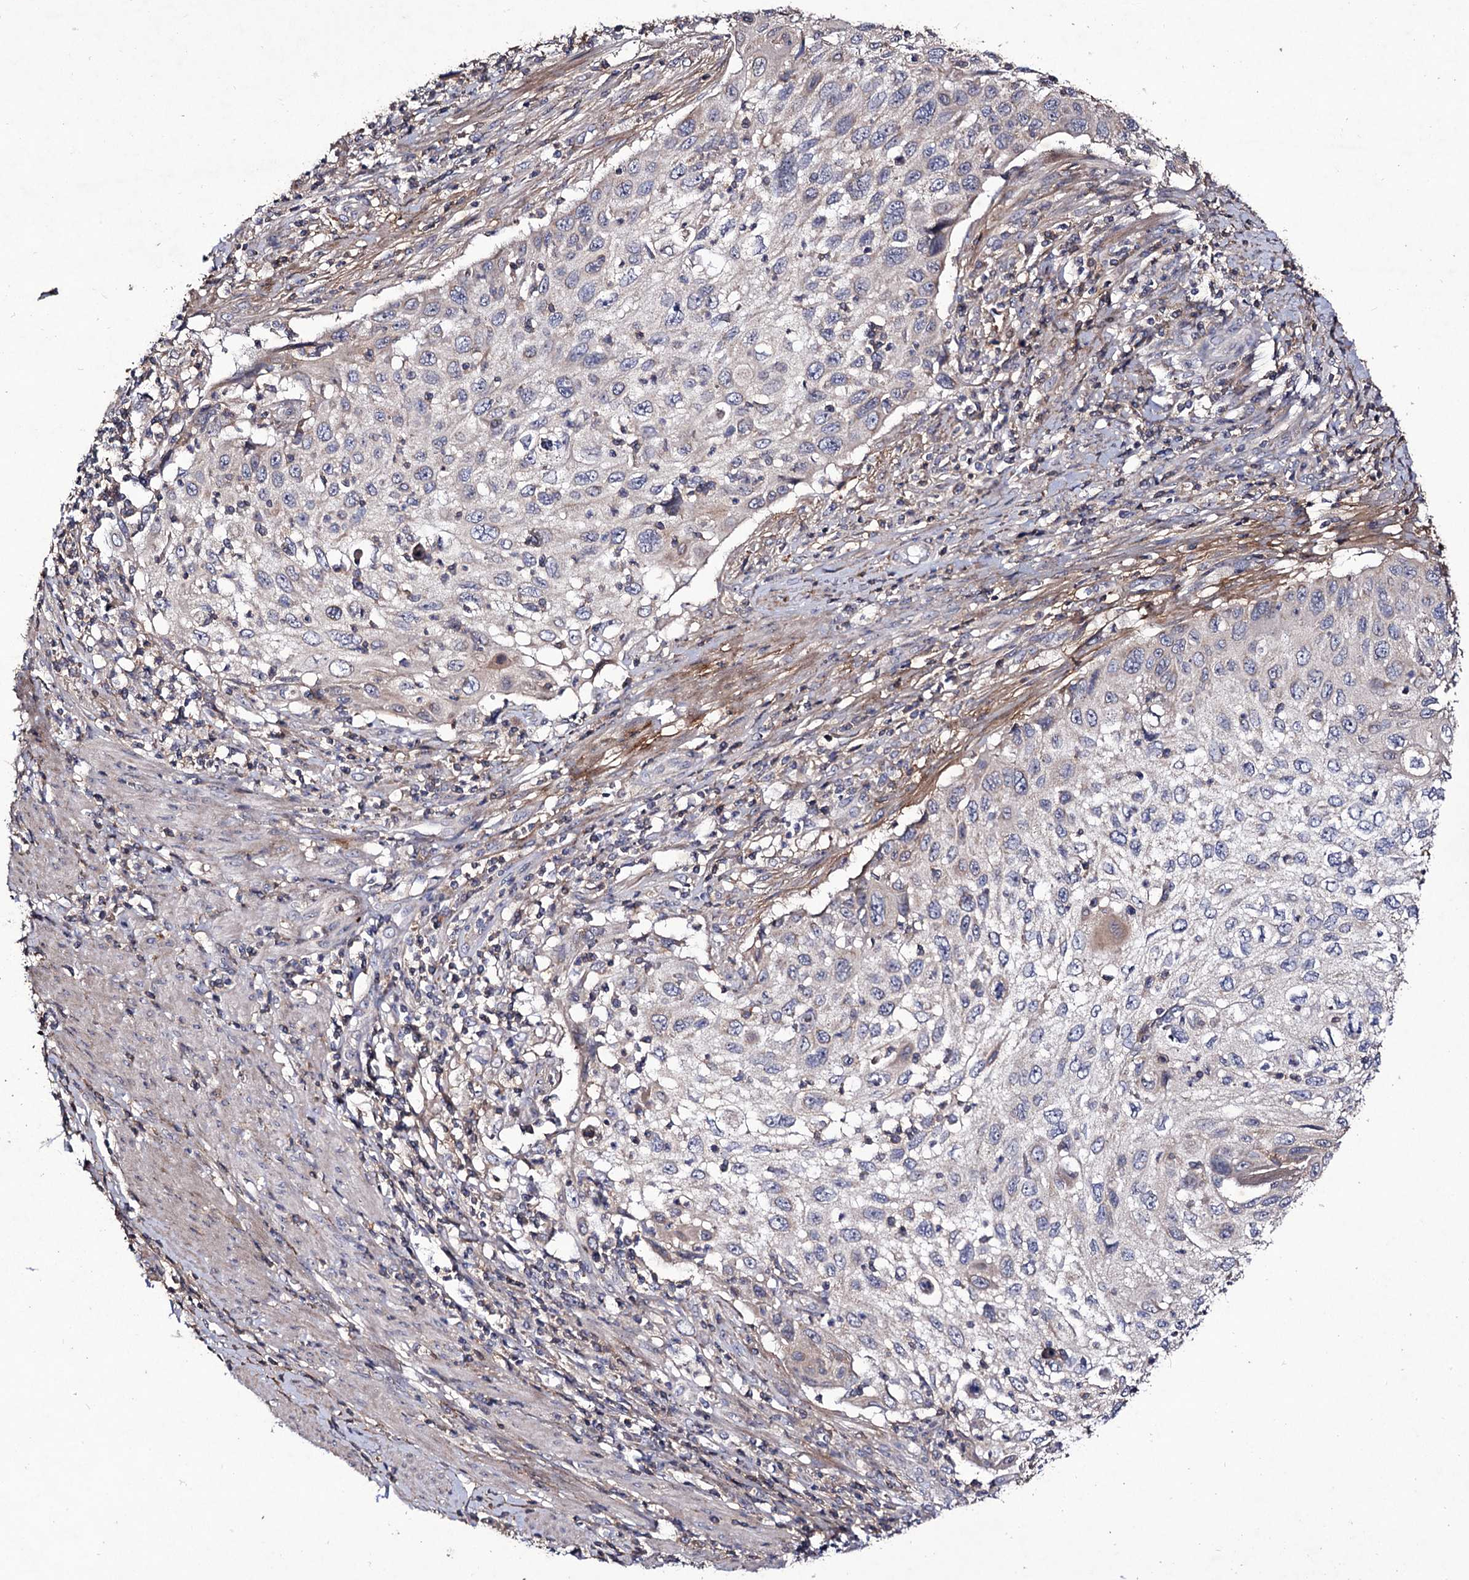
{"staining": {"intensity": "negative", "quantity": "none", "location": "none"}, "tissue": "cervical cancer", "cell_type": "Tumor cells", "image_type": "cancer", "snomed": [{"axis": "morphology", "description": "Squamous cell carcinoma, NOS"}, {"axis": "topography", "description": "Cervix"}], "caption": "Immunohistochemistry photomicrograph of cervical cancer stained for a protein (brown), which reveals no staining in tumor cells. (DAB immunohistochemistry (IHC) with hematoxylin counter stain).", "gene": "MYO1H", "patient": {"sex": "female", "age": 70}}